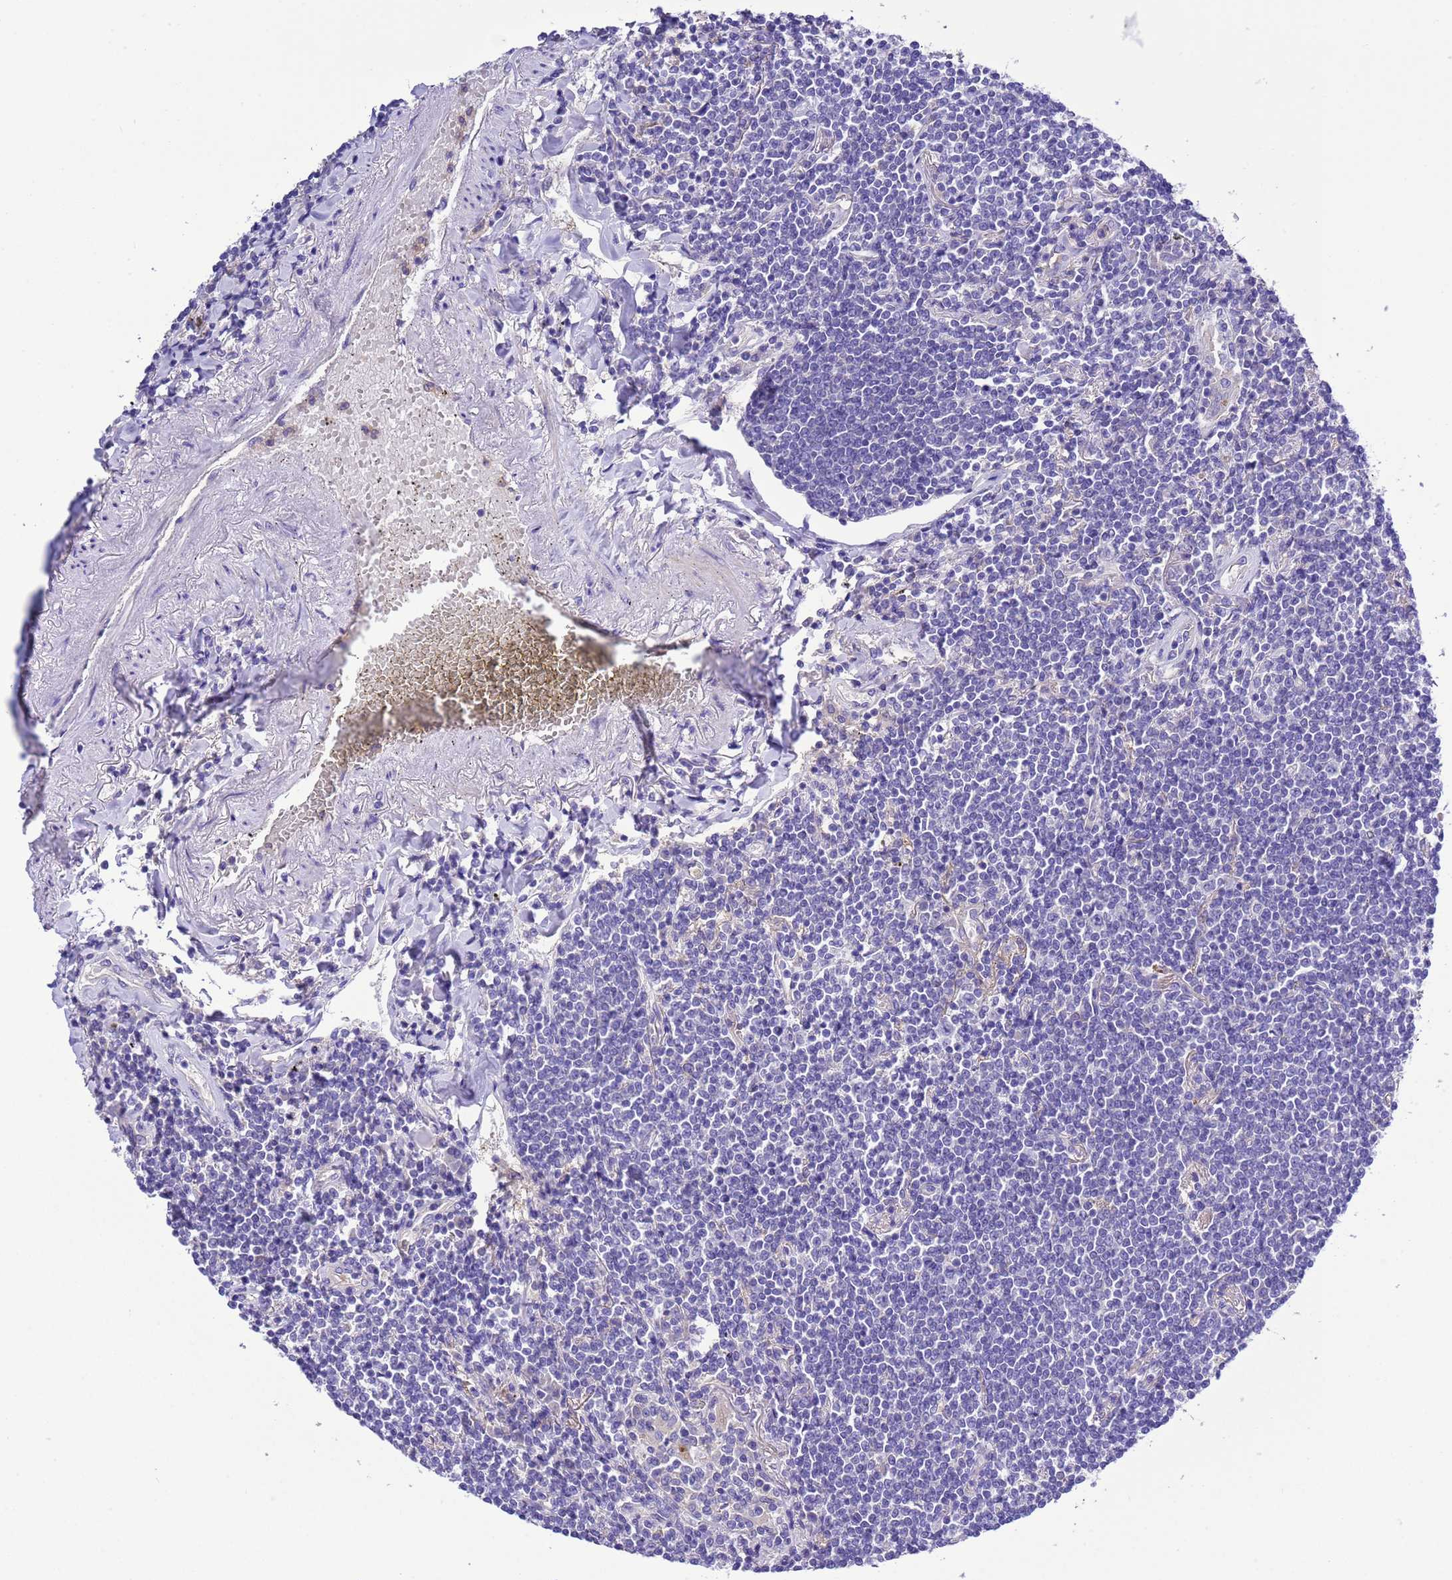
{"staining": {"intensity": "negative", "quantity": "none", "location": "none"}, "tissue": "lymphoma", "cell_type": "Tumor cells", "image_type": "cancer", "snomed": [{"axis": "morphology", "description": "Malignant lymphoma, non-Hodgkin's type, Low grade"}, {"axis": "topography", "description": "Lung"}], "caption": "An IHC micrograph of lymphoma is shown. There is no staining in tumor cells of lymphoma.", "gene": "KICS2", "patient": {"sex": "female", "age": 71}}